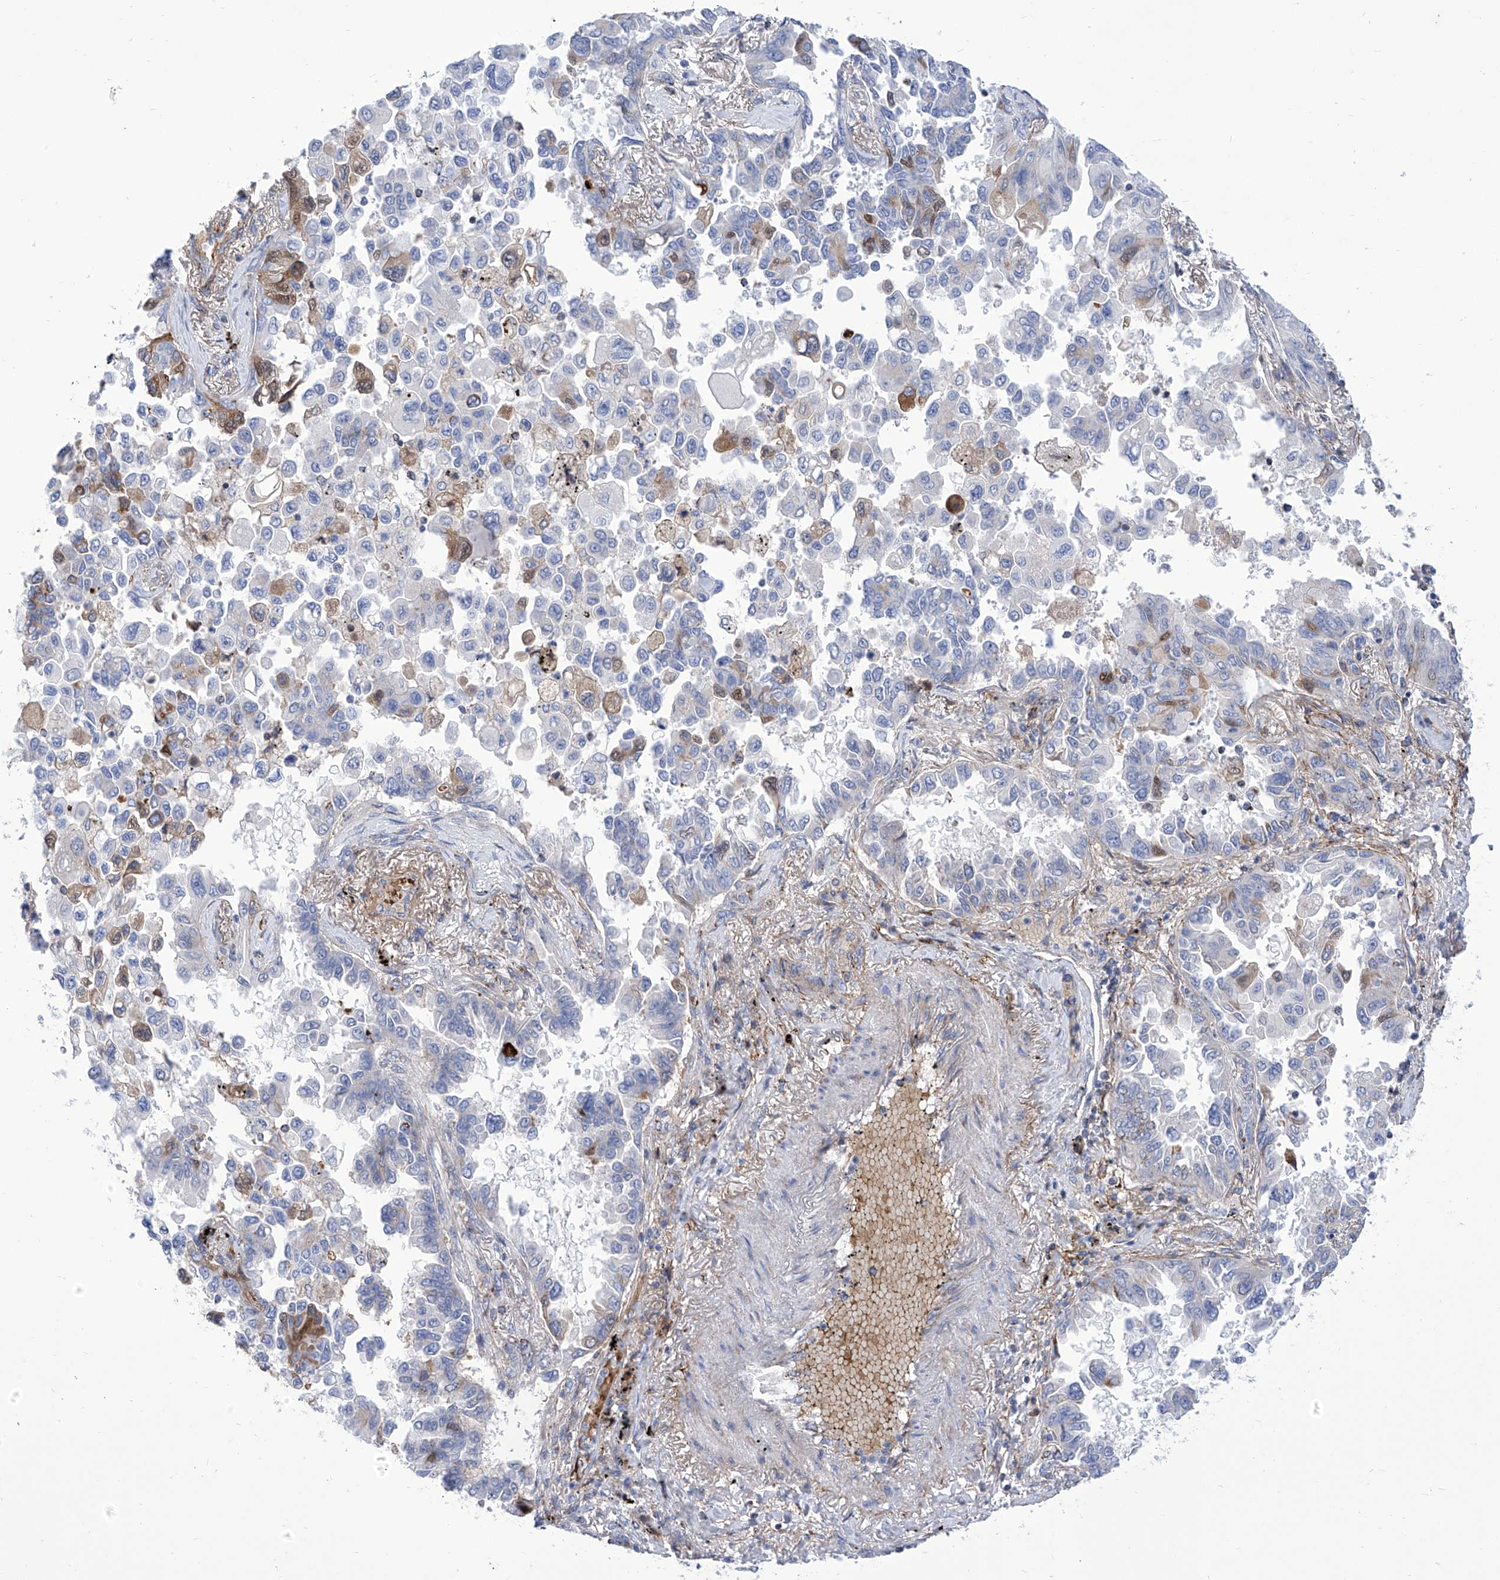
{"staining": {"intensity": "moderate", "quantity": "<25%", "location": "cytoplasmic/membranous"}, "tissue": "lung cancer", "cell_type": "Tumor cells", "image_type": "cancer", "snomed": [{"axis": "morphology", "description": "Adenocarcinoma, NOS"}, {"axis": "topography", "description": "Lung"}], "caption": "Immunohistochemical staining of human adenocarcinoma (lung) demonstrates low levels of moderate cytoplasmic/membranous staining in about <25% of tumor cells.", "gene": "SRBD1", "patient": {"sex": "female", "age": 67}}